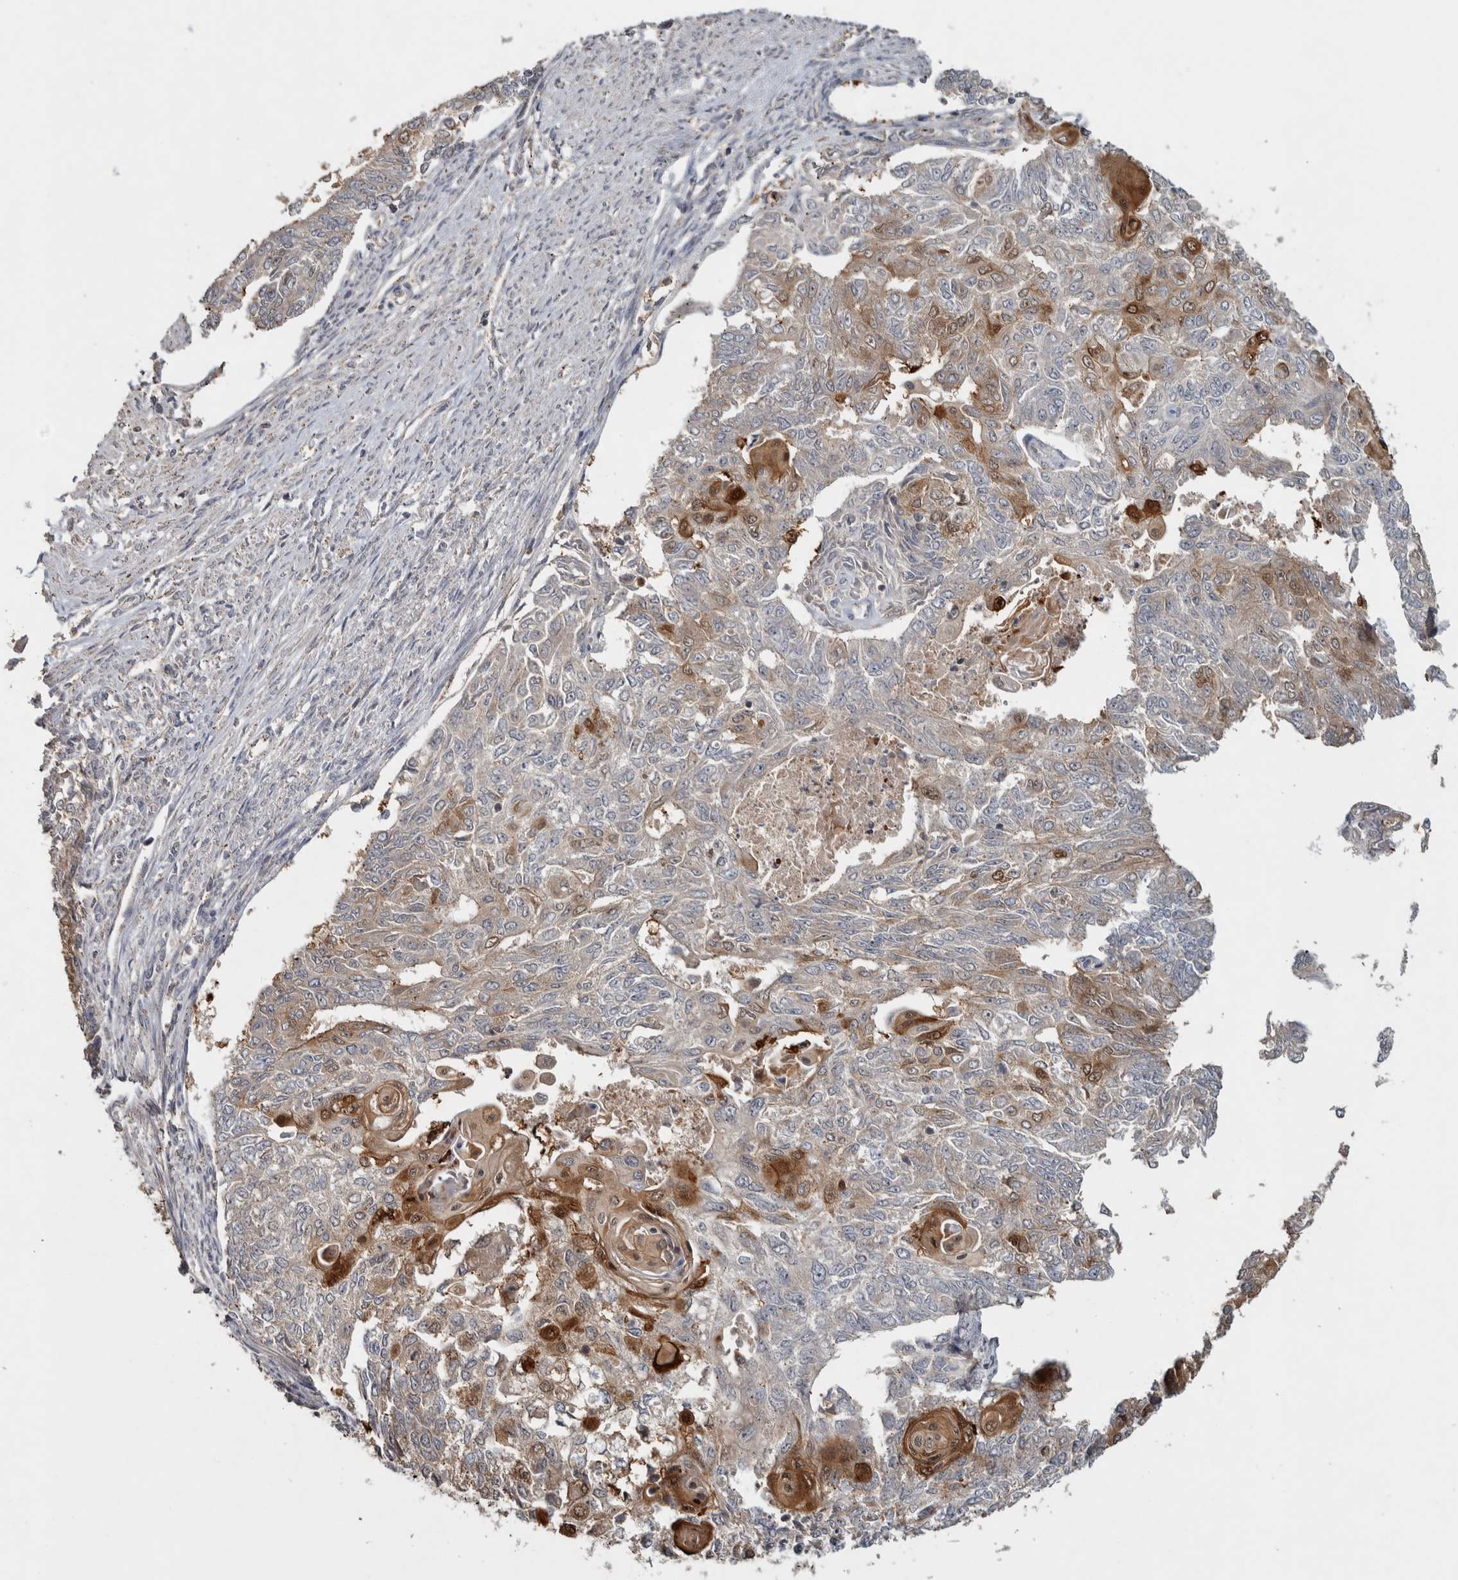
{"staining": {"intensity": "strong", "quantity": "<25%", "location": "cytoplasmic/membranous,nuclear"}, "tissue": "endometrial cancer", "cell_type": "Tumor cells", "image_type": "cancer", "snomed": [{"axis": "morphology", "description": "Adenocarcinoma, NOS"}, {"axis": "topography", "description": "Endometrium"}], "caption": "Protein staining of endometrial cancer (adenocarcinoma) tissue shows strong cytoplasmic/membranous and nuclear positivity in about <25% of tumor cells.", "gene": "EIF3H", "patient": {"sex": "female", "age": 32}}